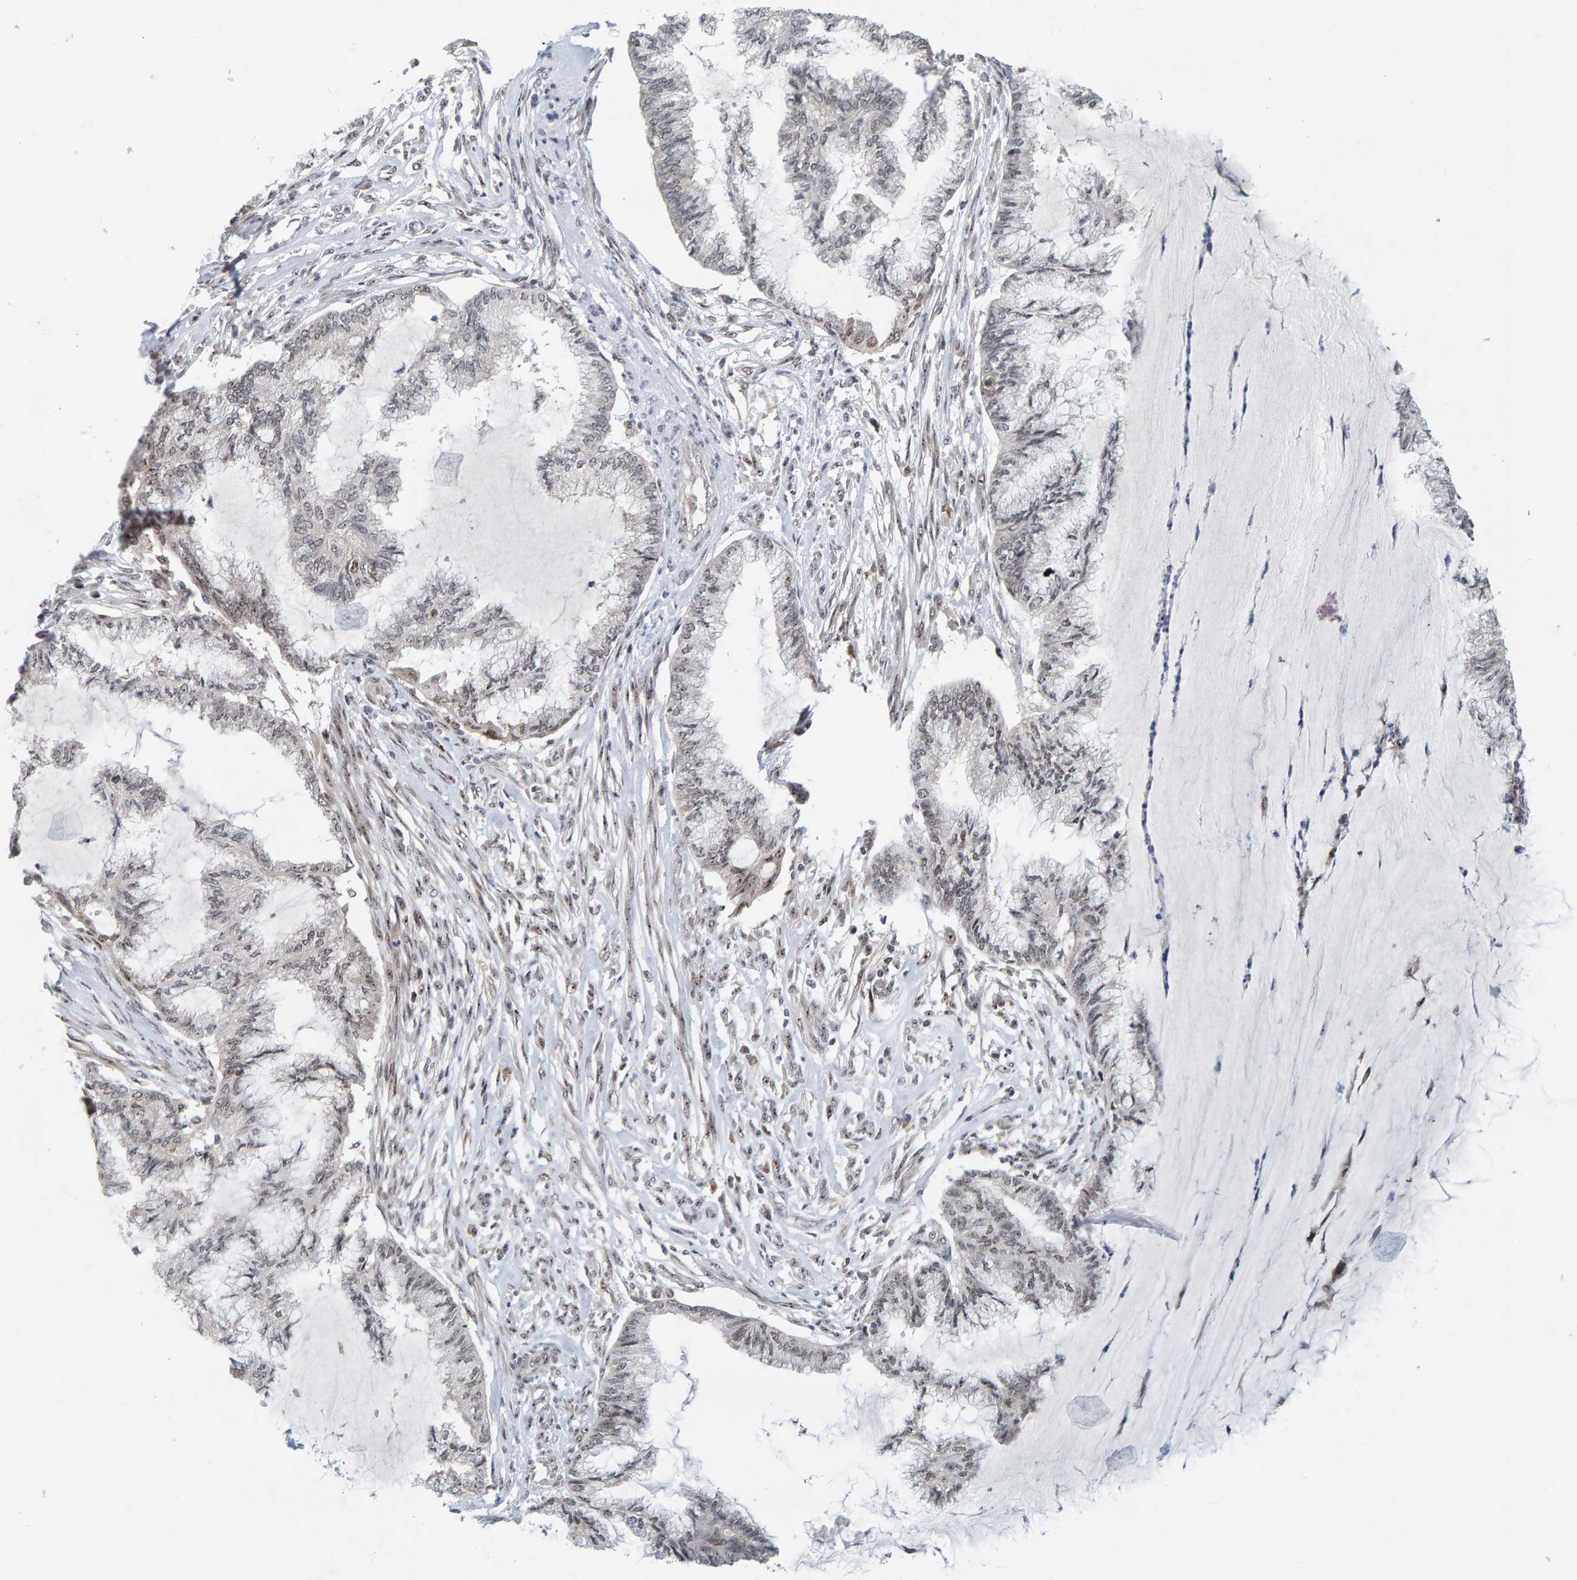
{"staining": {"intensity": "weak", "quantity": "25%-75%", "location": "nuclear"}, "tissue": "endometrial cancer", "cell_type": "Tumor cells", "image_type": "cancer", "snomed": [{"axis": "morphology", "description": "Adenocarcinoma, NOS"}, {"axis": "topography", "description": "Endometrium"}], "caption": "A low amount of weak nuclear staining is present in about 25%-75% of tumor cells in endometrial cancer tissue. (DAB IHC, brown staining for protein, blue staining for nuclei).", "gene": "POLR1E", "patient": {"sex": "female", "age": 86}}